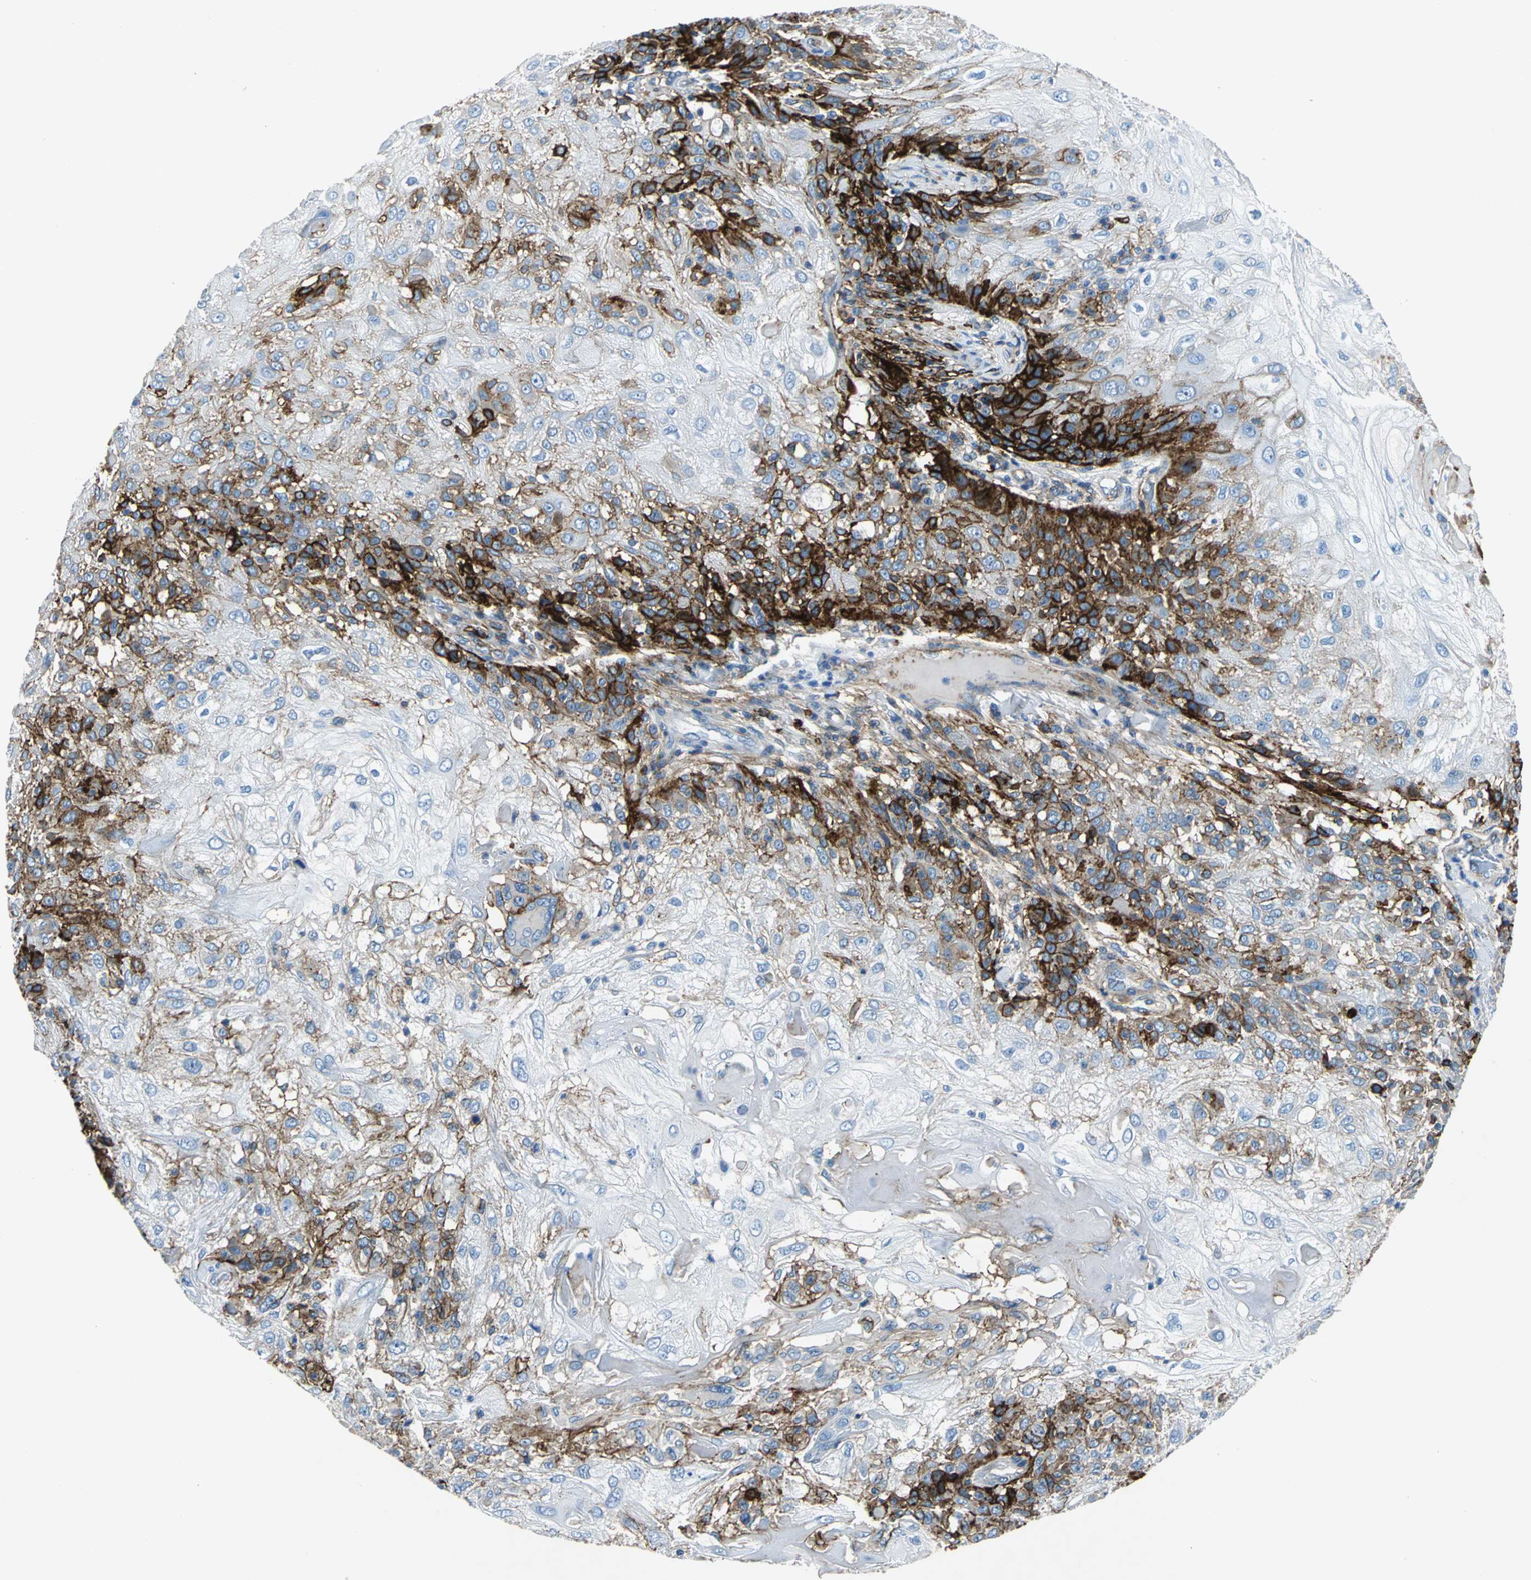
{"staining": {"intensity": "strong", "quantity": "25%-75%", "location": "cytoplasmic/membranous"}, "tissue": "skin cancer", "cell_type": "Tumor cells", "image_type": "cancer", "snomed": [{"axis": "morphology", "description": "Normal tissue, NOS"}, {"axis": "morphology", "description": "Squamous cell carcinoma, NOS"}, {"axis": "topography", "description": "Skin"}], "caption": "Immunohistochemical staining of human skin squamous cell carcinoma exhibits high levels of strong cytoplasmic/membranous protein positivity in approximately 25%-75% of tumor cells. The protein is shown in brown color, while the nuclei are stained blue.", "gene": "RPS13", "patient": {"sex": "female", "age": 83}}